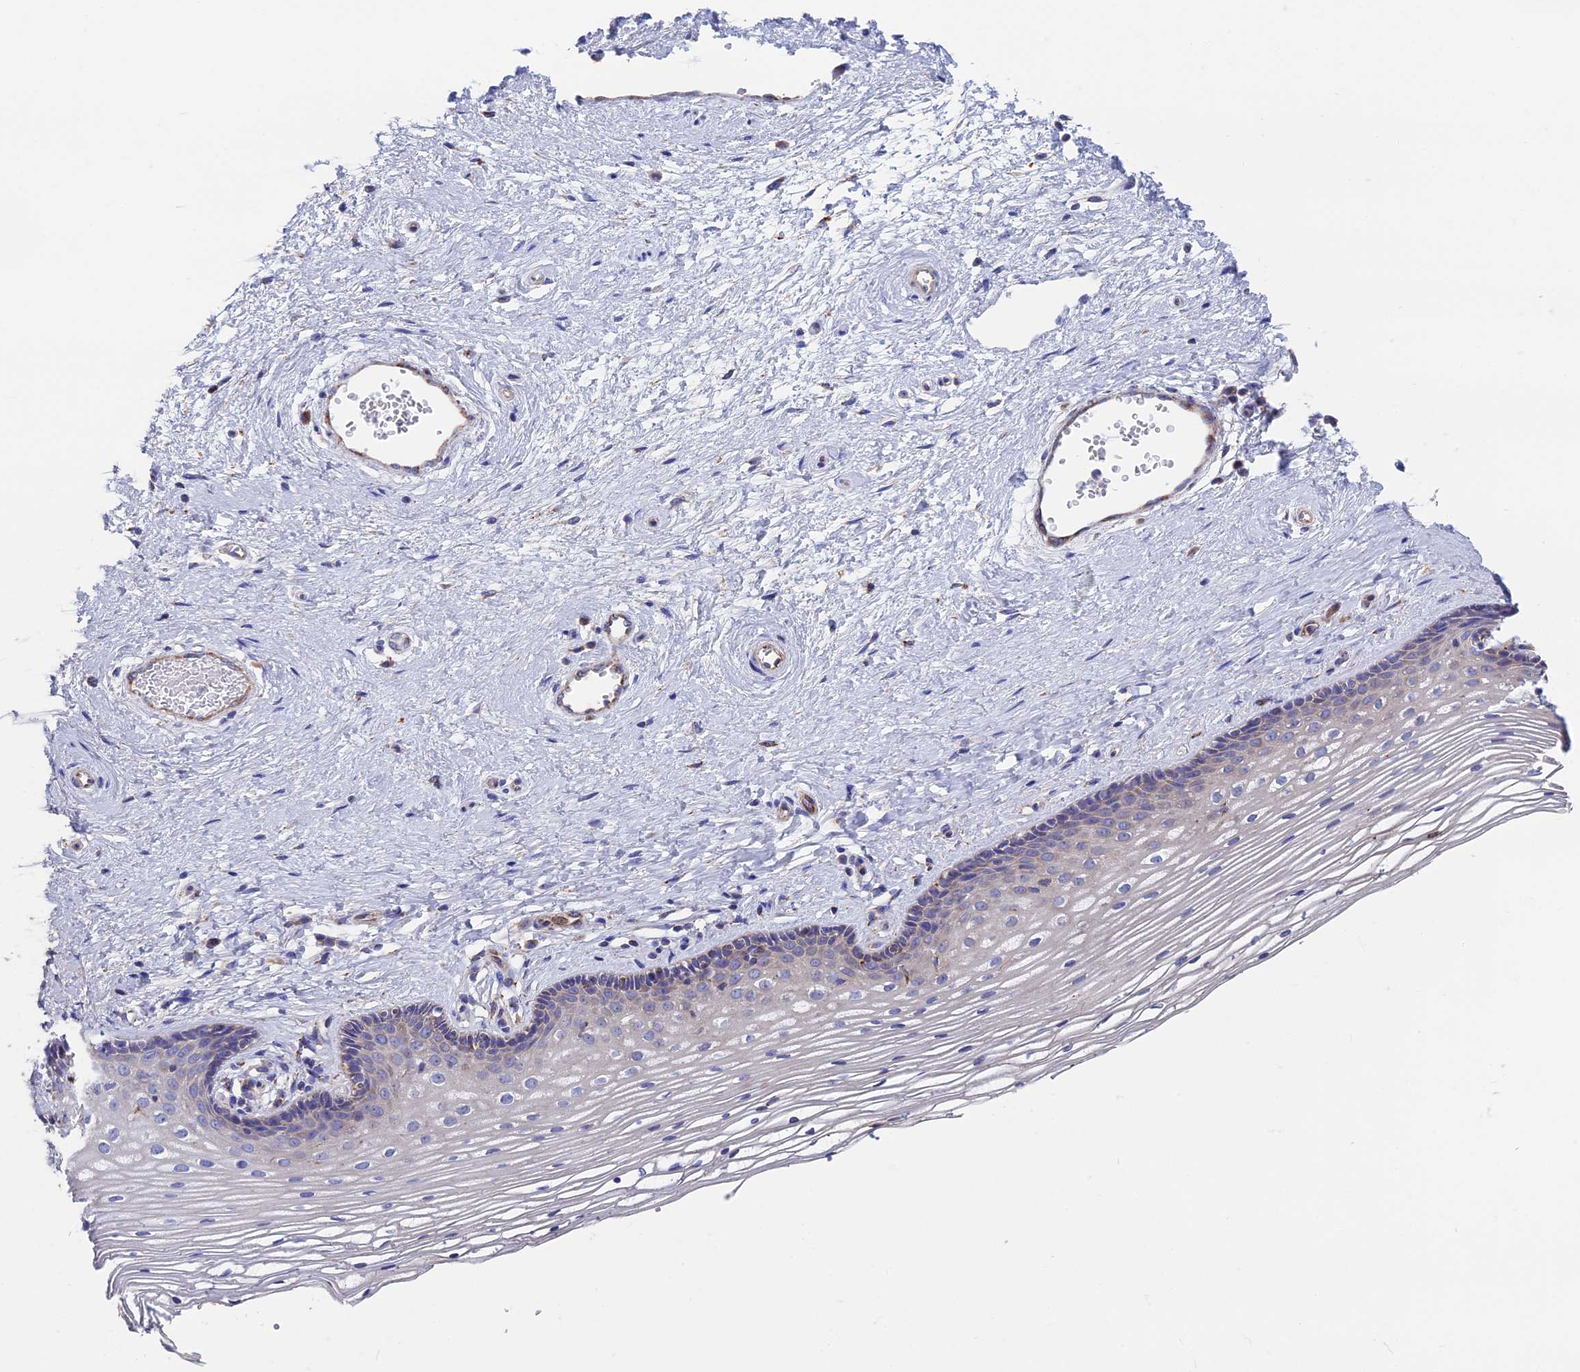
{"staining": {"intensity": "weak", "quantity": "<25%", "location": "cytoplasmic/membranous"}, "tissue": "vagina", "cell_type": "Squamous epithelial cells", "image_type": "normal", "snomed": [{"axis": "morphology", "description": "Normal tissue, NOS"}, {"axis": "topography", "description": "Vagina"}], "caption": "IHC micrograph of normal vagina stained for a protein (brown), which displays no expression in squamous epithelial cells. (DAB immunohistochemistry (IHC) with hematoxylin counter stain).", "gene": "WDR83", "patient": {"sex": "female", "age": 46}}